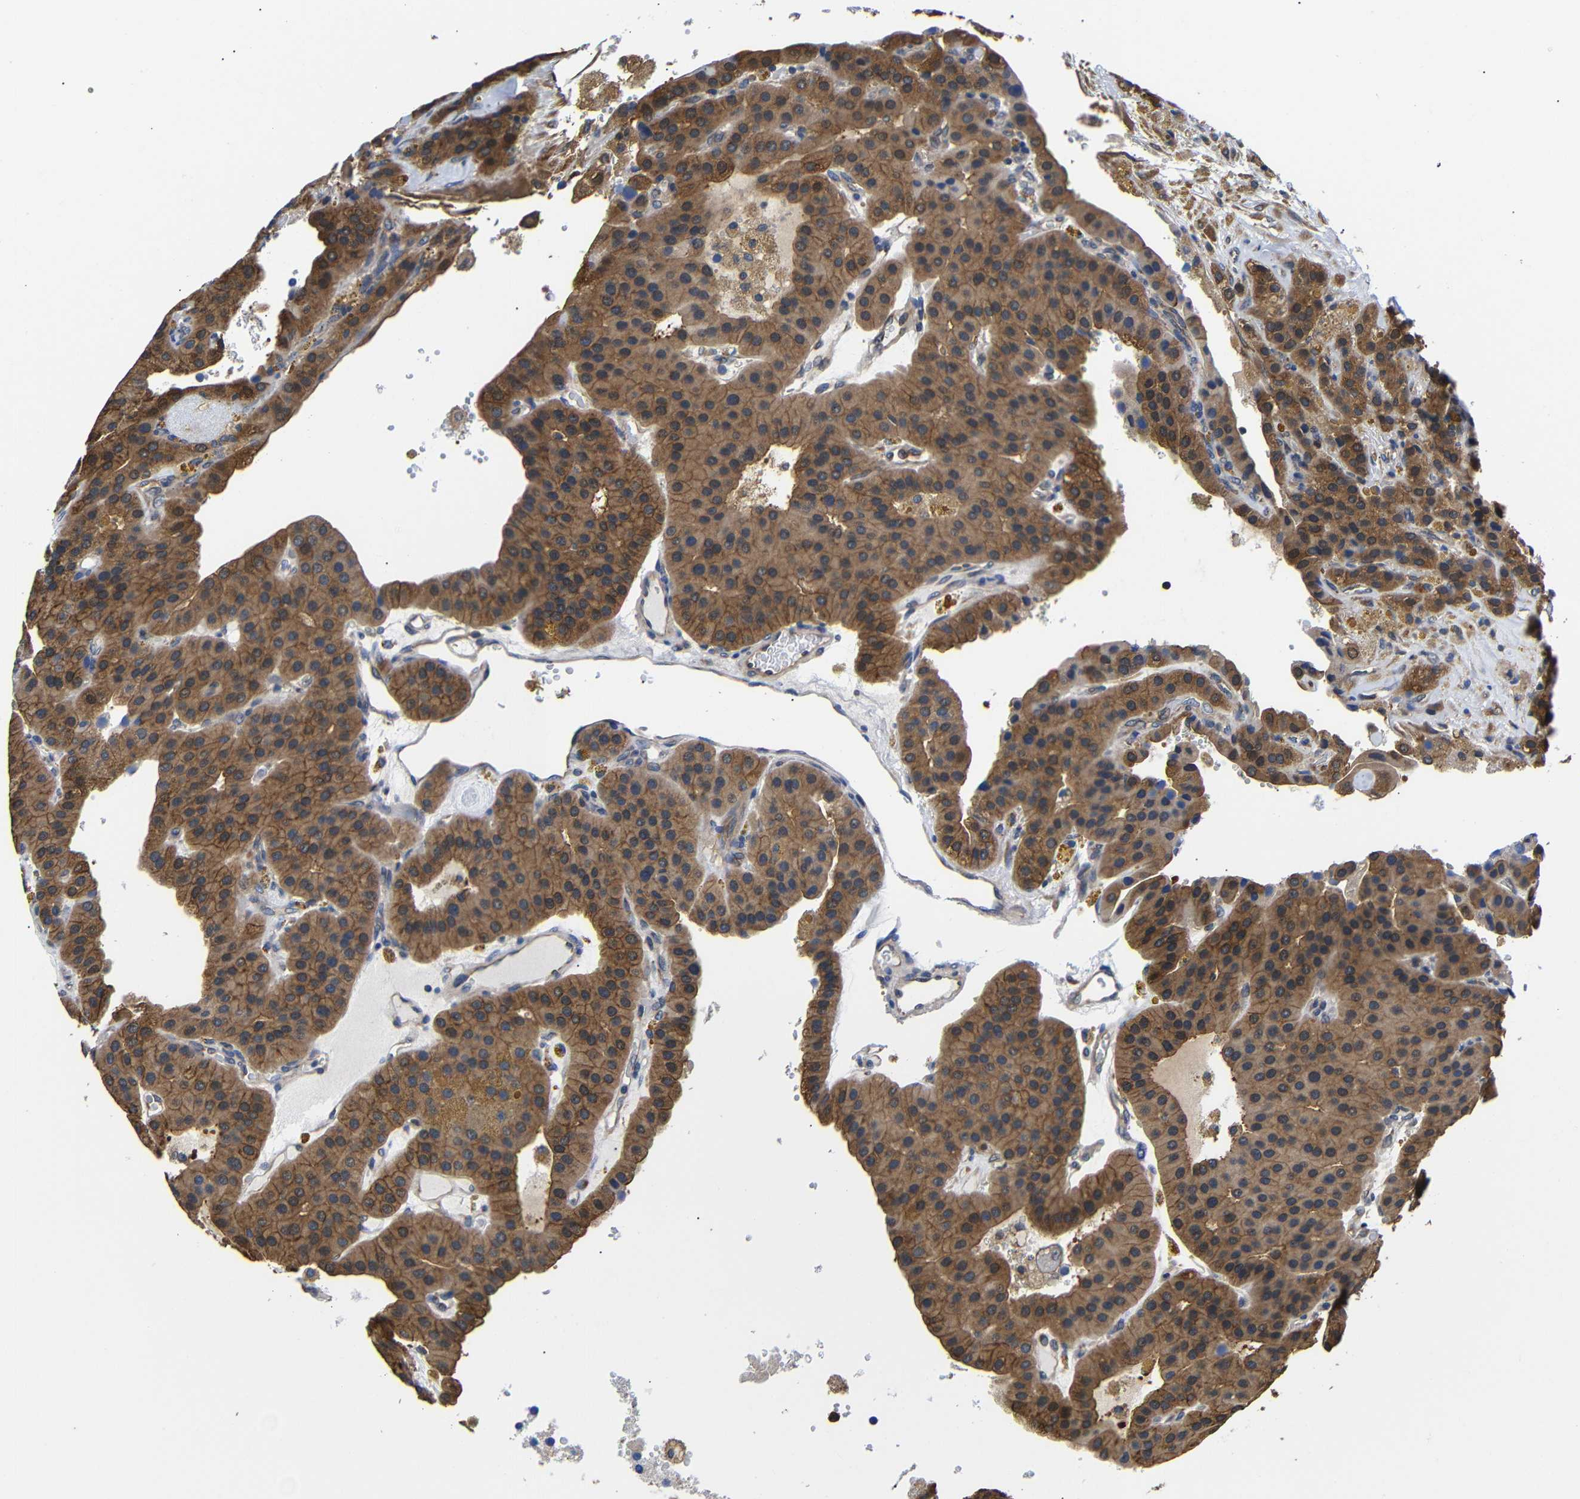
{"staining": {"intensity": "moderate", "quantity": ">75%", "location": "cytoplasmic/membranous"}, "tissue": "parathyroid gland", "cell_type": "Glandular cells", "image_type": "normal", "snomed": [{"axis": "morphology", "description": "Normal tissue, NOS"}, {"axis": "morphology", "description": "Adenoma, NOS"}, {"axis": "topography", "description": "Parathyroid gland"}], "caption": "Parathyroid gland stained with DAB immunohistochemistry (IHC) demonstrates medium levels of moderate cytoplasmic/membranous staining in about >75% of glandular cells. Using DAB (brown) and hematoxylin (blue) stains, captured at high magnification using brightfield microscopy.", "gene": "LRRCC1", "patient": {"sex": "female", "age": 86}}